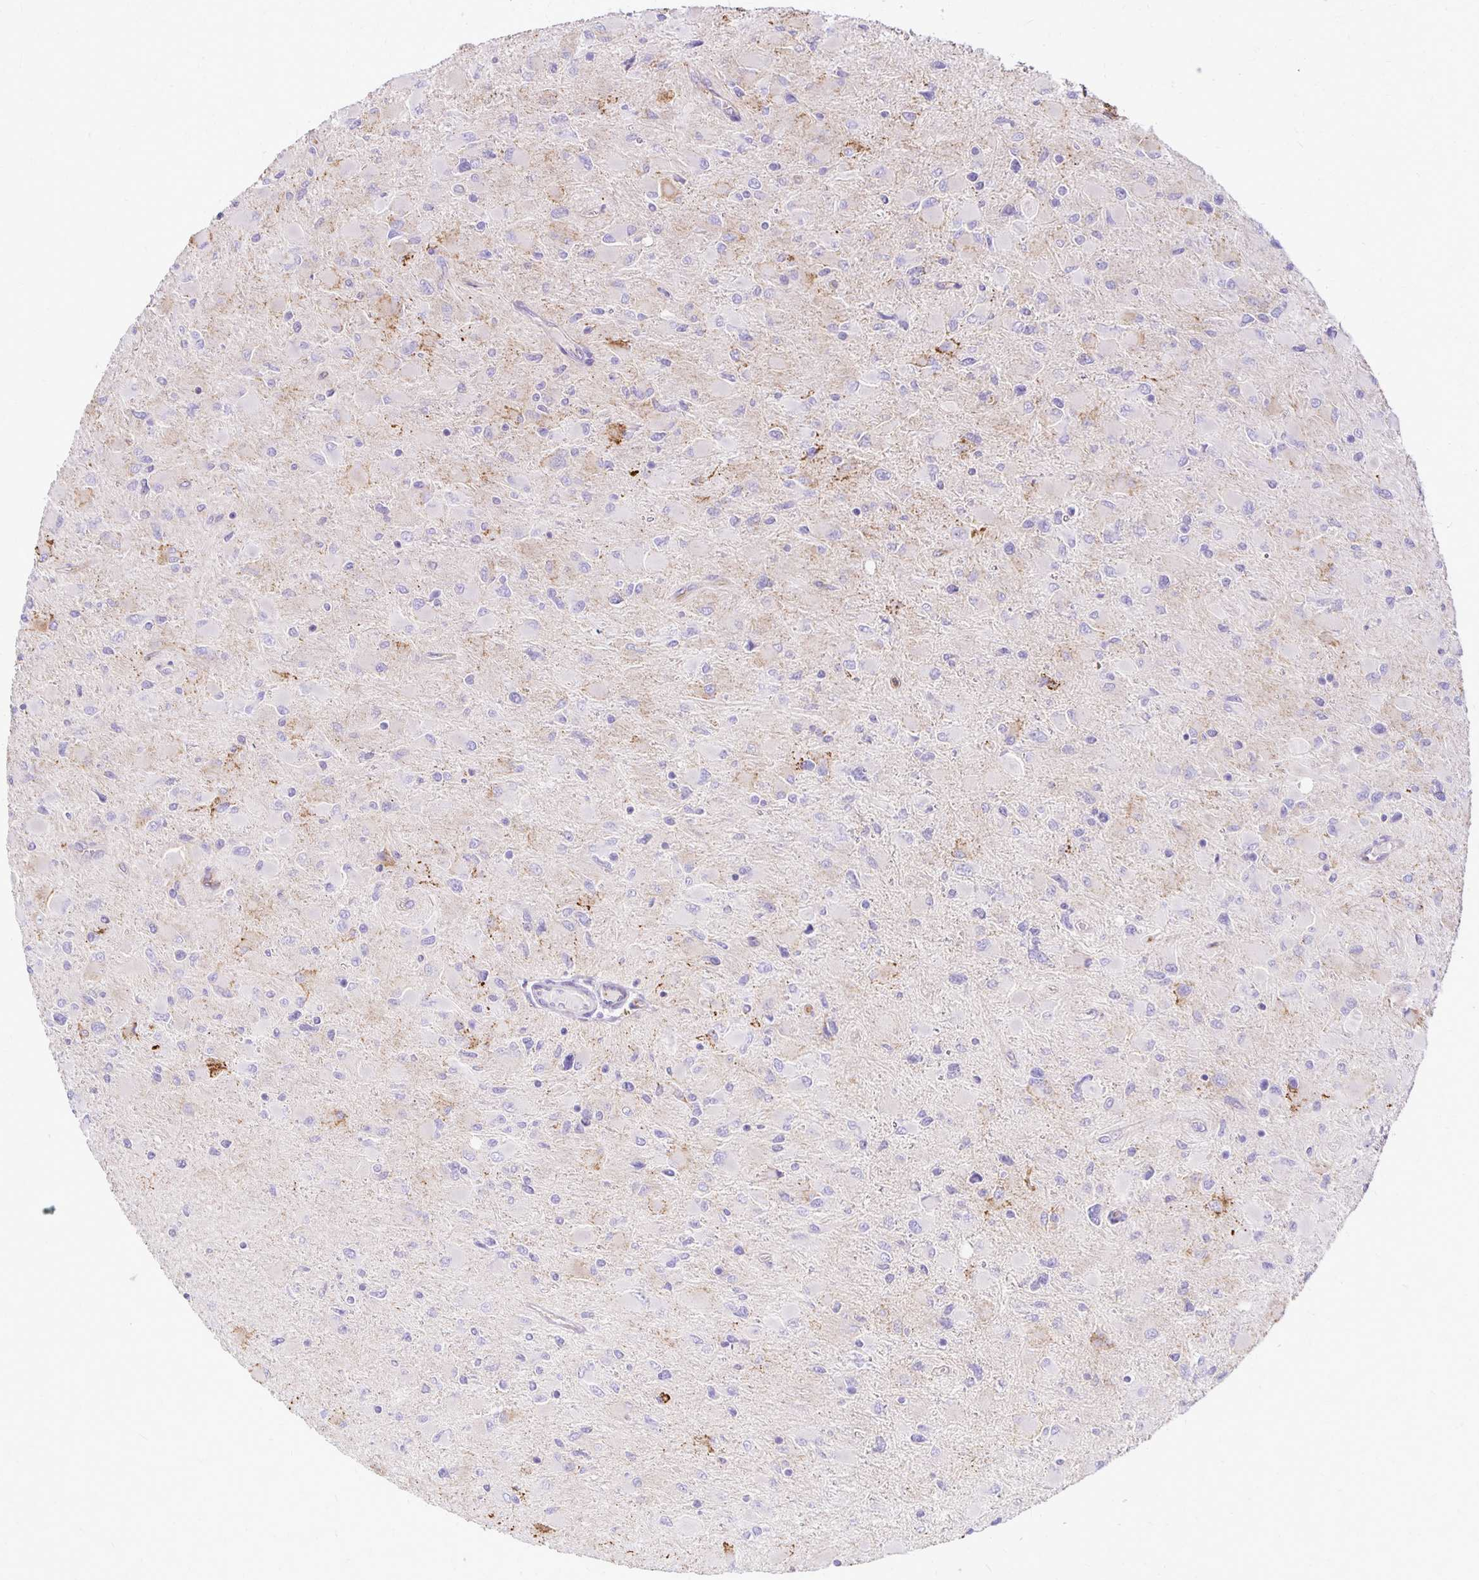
{"staining": {"intensity": "negative", "quantity": "none", "location": "none"}, "tissue": "glioma", "cell_type": "Tumor cells", "image_type": "cancer", "snomed": [{"axis": "morphology", "description": "Glioma, malignant, High grade"}, {"axis": "topography", "description": "Cerebral cortex"}], "caption": "Immunohistochemistry (IHC) image of neoplastic tissue: high-grade glioma (malignant) stained with DAB (3,3'-diaminobenzidine) reveals no significant protein staining in tumor cells.", "gene": "TTYH1", "patient": {"sex": "female", "age": 36}}